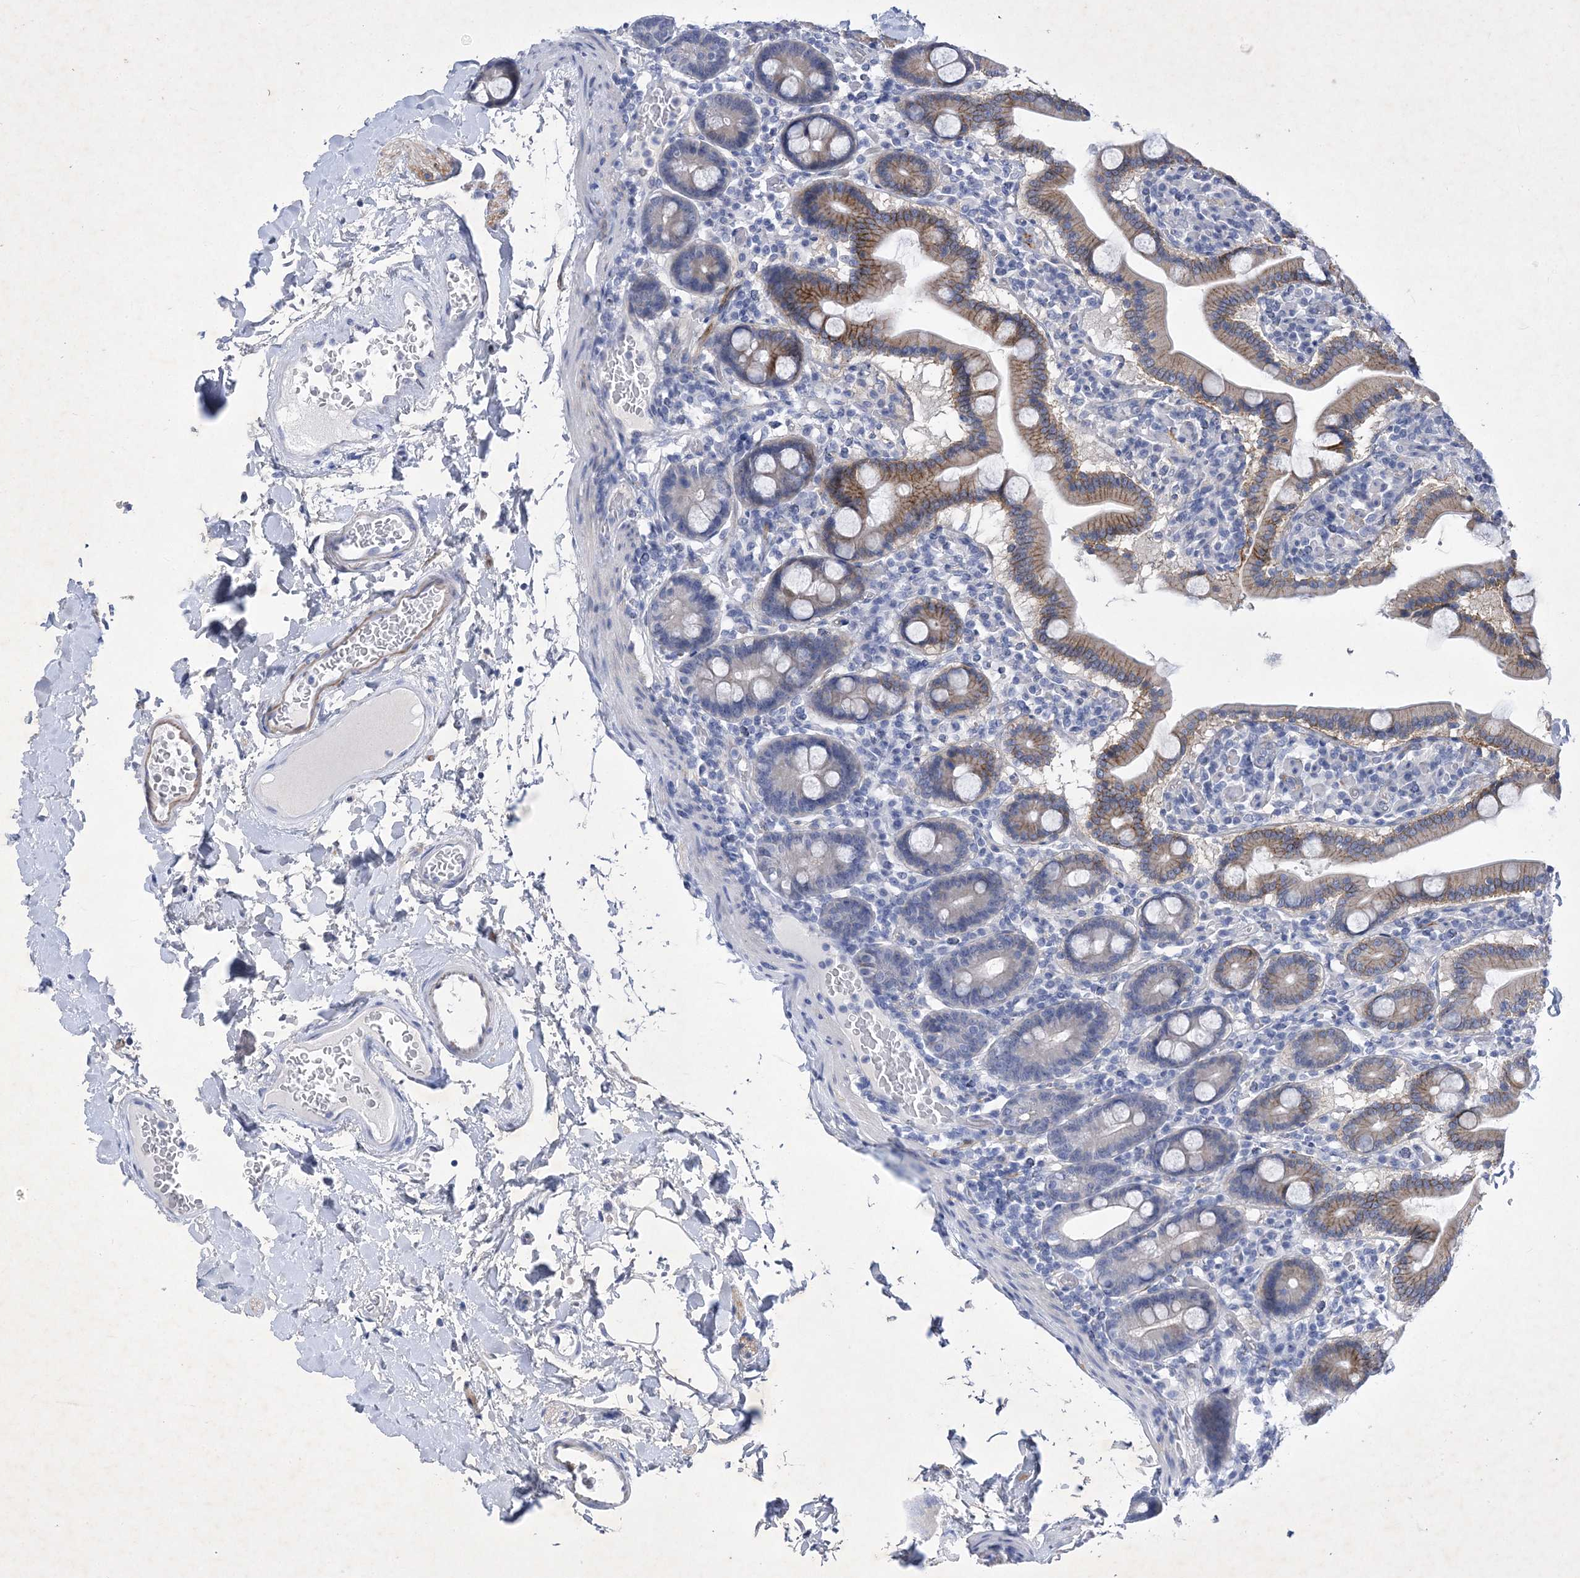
{"staining": {"intensity": "moderate", "quantity": "25%-75%", "location": "cytoplasmic/membranous"}, "tissue": "duodenum", "cell_type": "Glandular cells", "image_type": "normal", "snomed": [{"axis": "morphology", "description": "Normal tissue, NOS"}, {"axis": "topography", "description": "Duodenum"}], "caption": "This micrograph reveals immunohistochemistry staining of benign human duodenum, with medium moderate cytoplasmic/membranous staining in about 25%-75% of glandular cells.", "gene": "GPN1", "patient": {"sex": "male", "age": 55}}